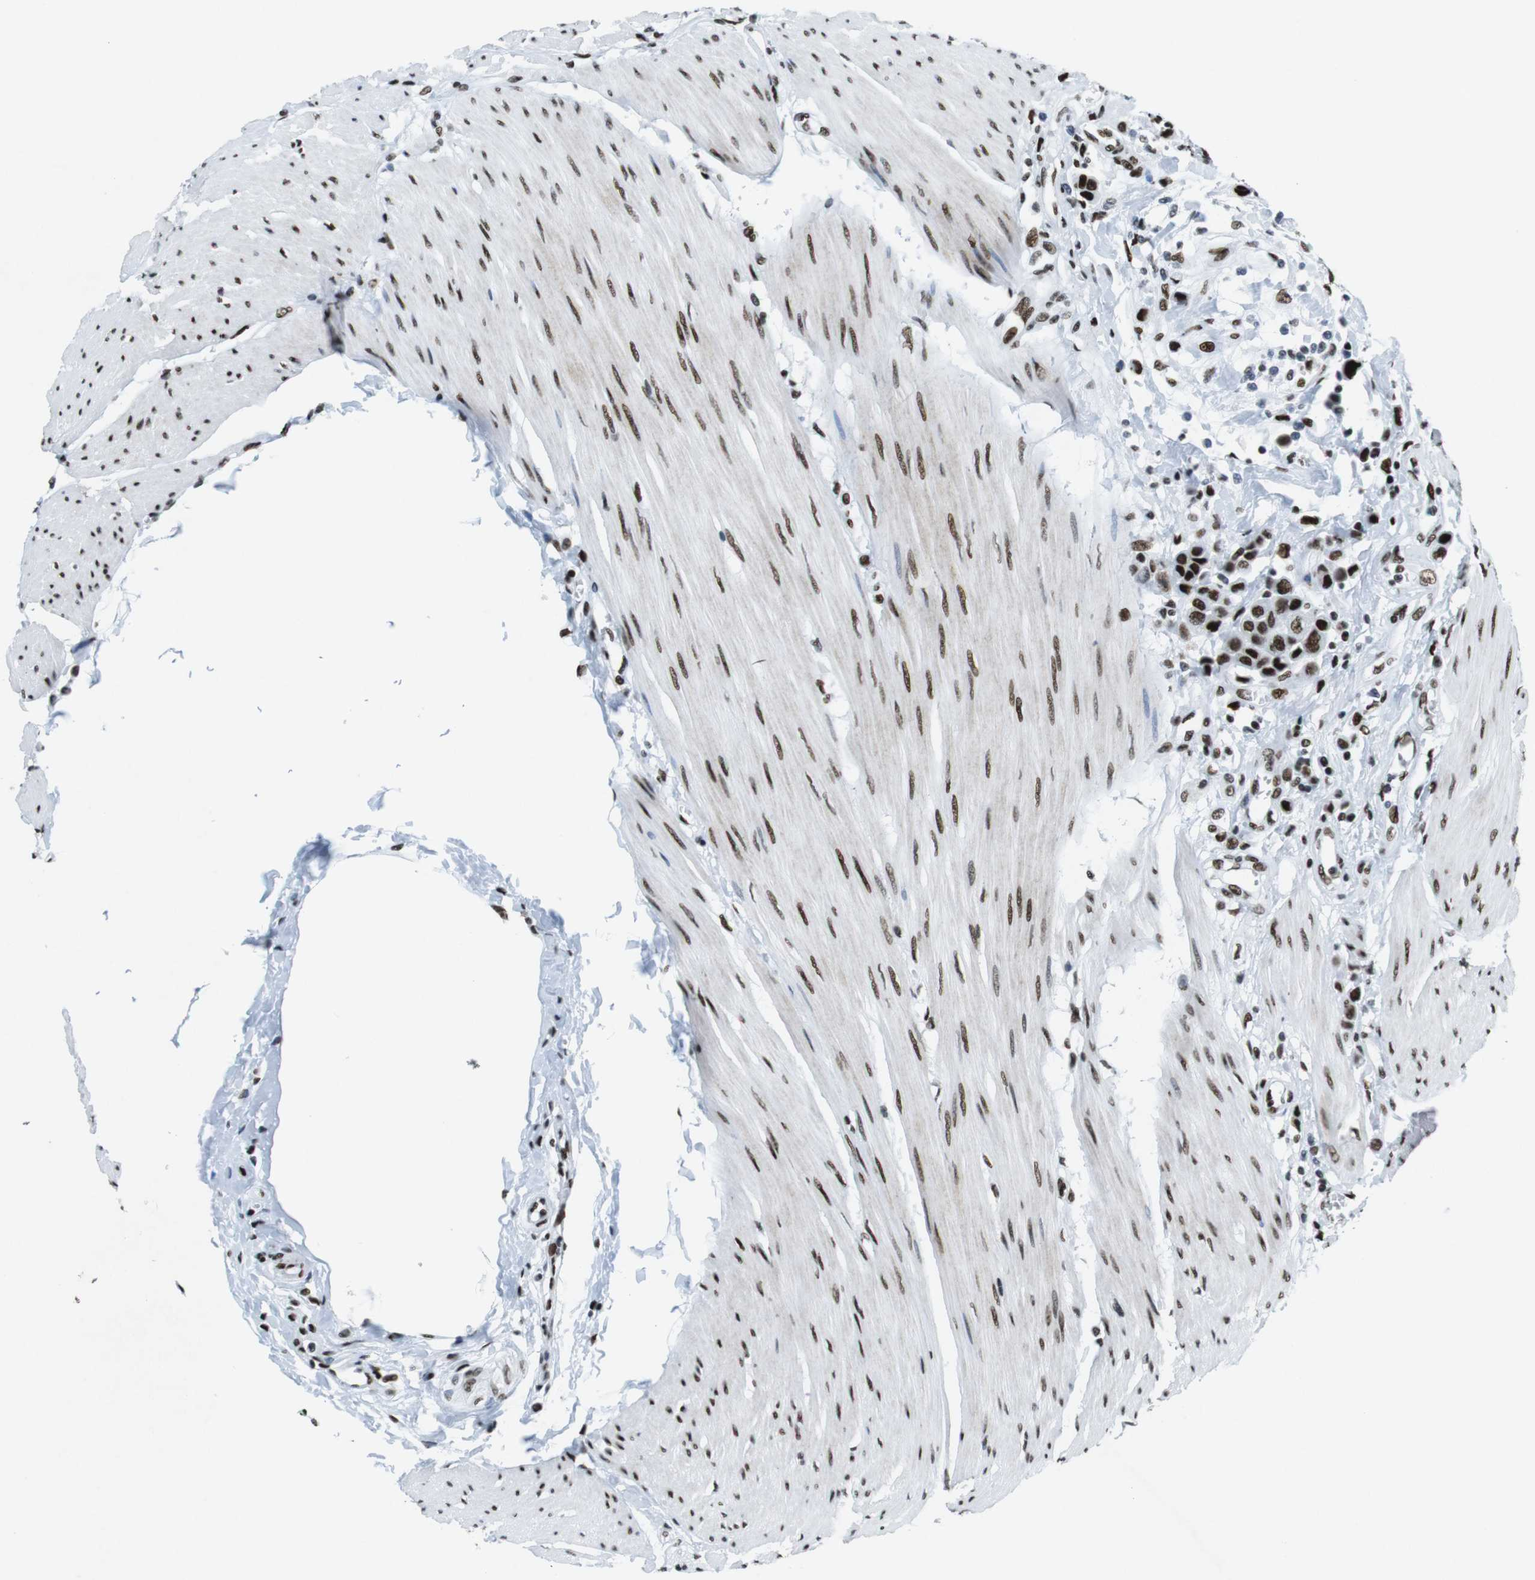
{"staining": {"intensity": "strong", "quantity": ">75%", "location": "nuclear"}, "tissue": "urothelial cancer", "cell_type": "Tumor cells", "image_type": "cancer", "snomed": [{"axis": "morphology", "description": "Urothelial carcinoma, High grade"}, {"axis": "topography", "description": "Urinary bladder"}], "caption": "High-grade urothelial carcinoma stained with DAB immunohistochemistry (IHC) reveals high levels of strong nuclear positivity in about >75% of tumor cells.", "gene": "CITED2", "patient": {"sex": "male", "age": 50}}